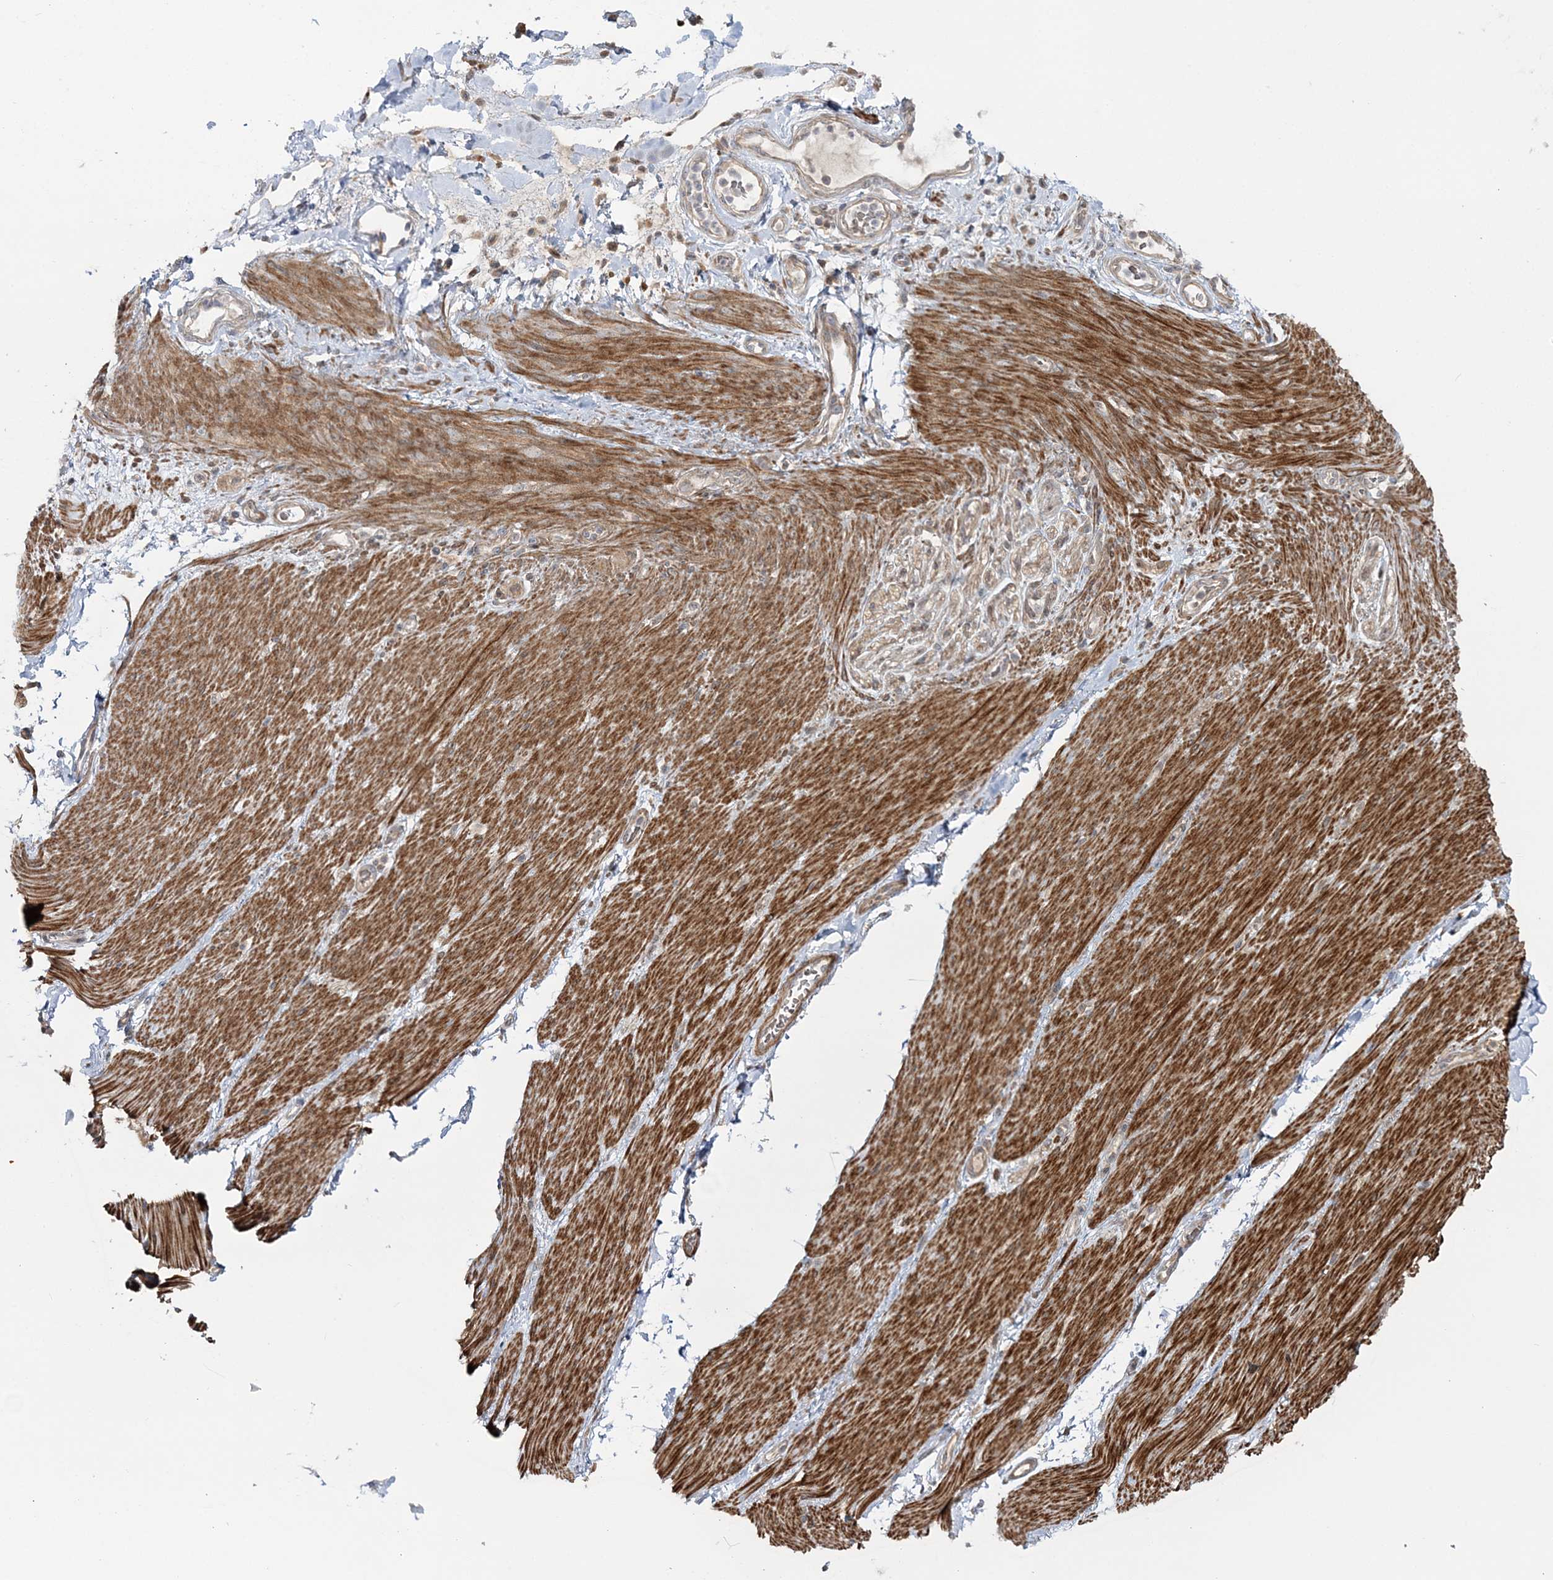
{"staining": {"intensity": "negative", "quantity": "none", "location": "none"}, "tissue": "adipose tissue", "cell_type": "Adipocytes", "image_type": "normal", "snomed": [{"axis": "morphology", "description": "Normal tissue, NOS"}, {"axis": "topography", "description": "Colon"}, {"axis": "topography", "description": "Peripheral nerve tissue"}], "caption": "IHC histopathology image of unremarkable adipose tissue: adipose tissue stained with DAB demonstrates no significant protein expression in adipocytes. The staining was performed using DAB to visualize the protein expression in brown, while the nuclei were stained in blue with hematoxylin (Magnification: 20x).", "gene": "MOCS2", "patient": {"sex": "female", "age": 61}}